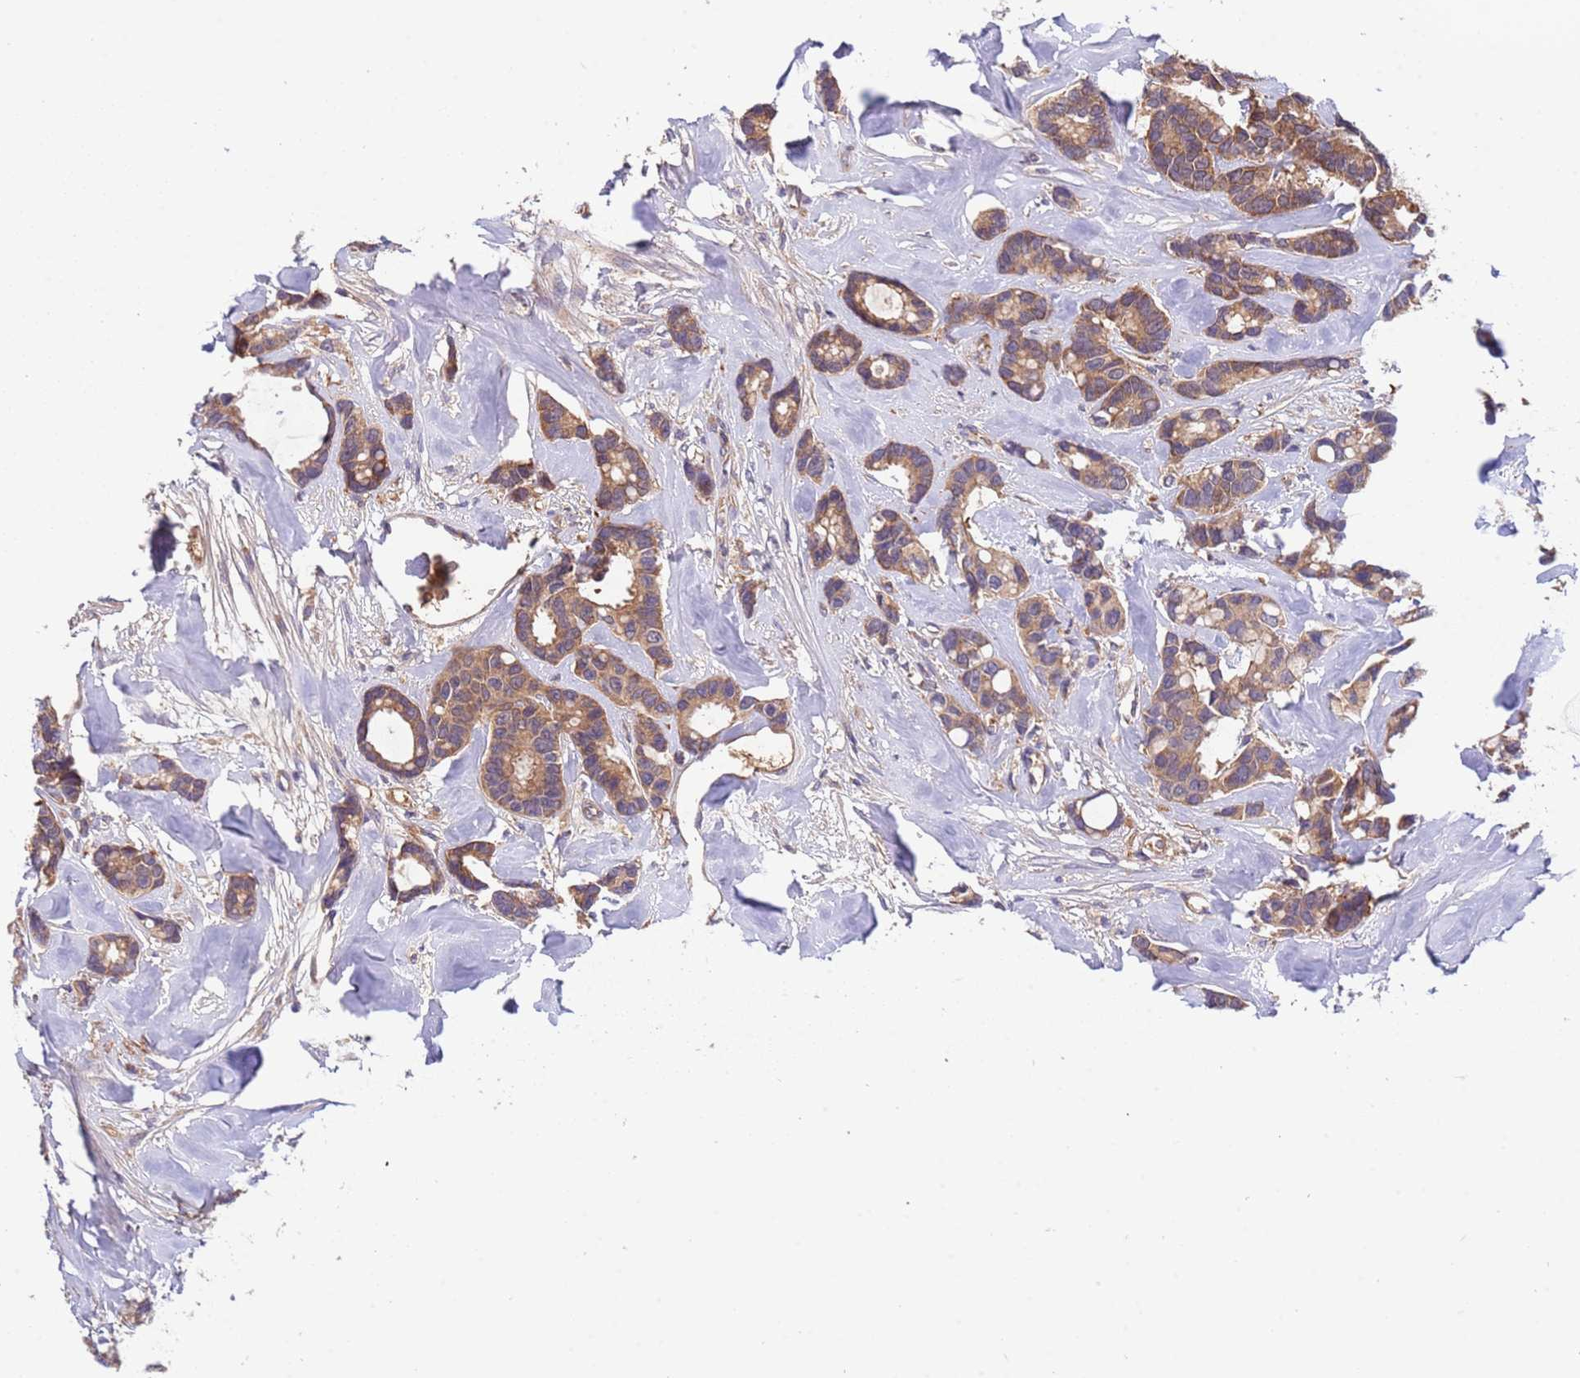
{"staining": {"intensity": "moderate", "quantity": "25%-75%", "location": "cytoplasmic/membranous"}, "tissue": "breast cancer", "cell_type": "Tumor cells", "image_type": "cancer", "snomed": [{"axis": "morphology", "description": "Duct carcinoma"}, {"axis": "topography", "description": "Breast"}], "caption": "Immunohistochemical staining of breast cancer (intraductal carcinoma) exhibits medium levels of moderate cytoplasmic/membranous protein expression in approximately 25%-75% of tumor cells.", "gene": "PARP16", "patient": {"sex": "female", "age": 87}}